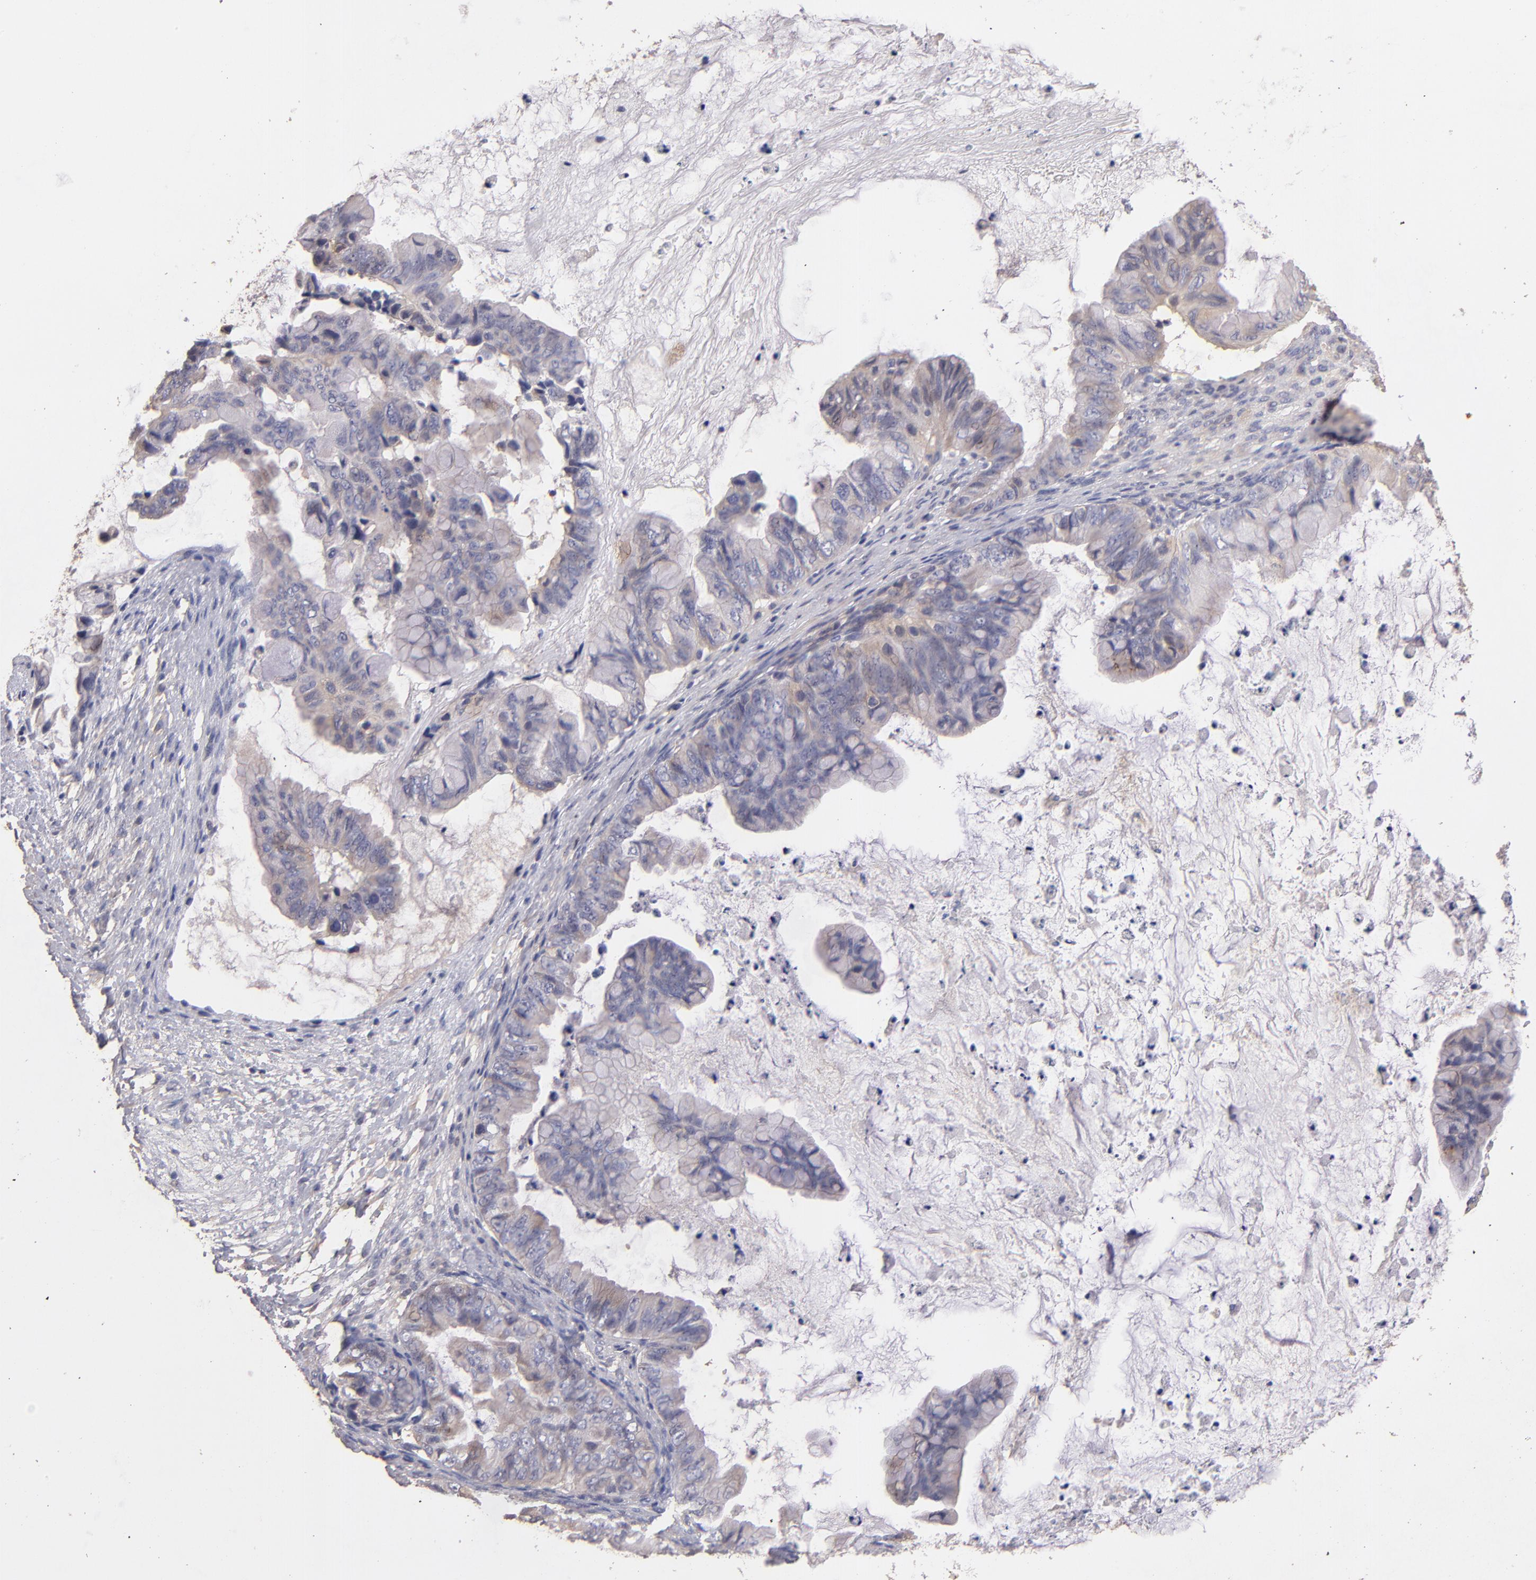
{"staining": {"intensity": "weak", "quantity": "25%-75%", "location": "cytoplasmic/membranous"}, "tissue": "ovarian cancer", "cell_type": "Tumor cells", "image_type": "cancer", "snomed": [{"axis": "morphology", "description": "Cystadenocarcinoma, mucinous, NOS"}, {"axis": "topography", "description": "Ovary"}], "caption": "There is low levels of weak cytoplasmic/membranous positivity in tumor cells of ovarian cancer (mucinous cystadenocarcinoma), as demonstrated by immunohistochemical staining (brown color).", "gene": "GNAZ", "patient": {"sex": "female", "age": 36}}